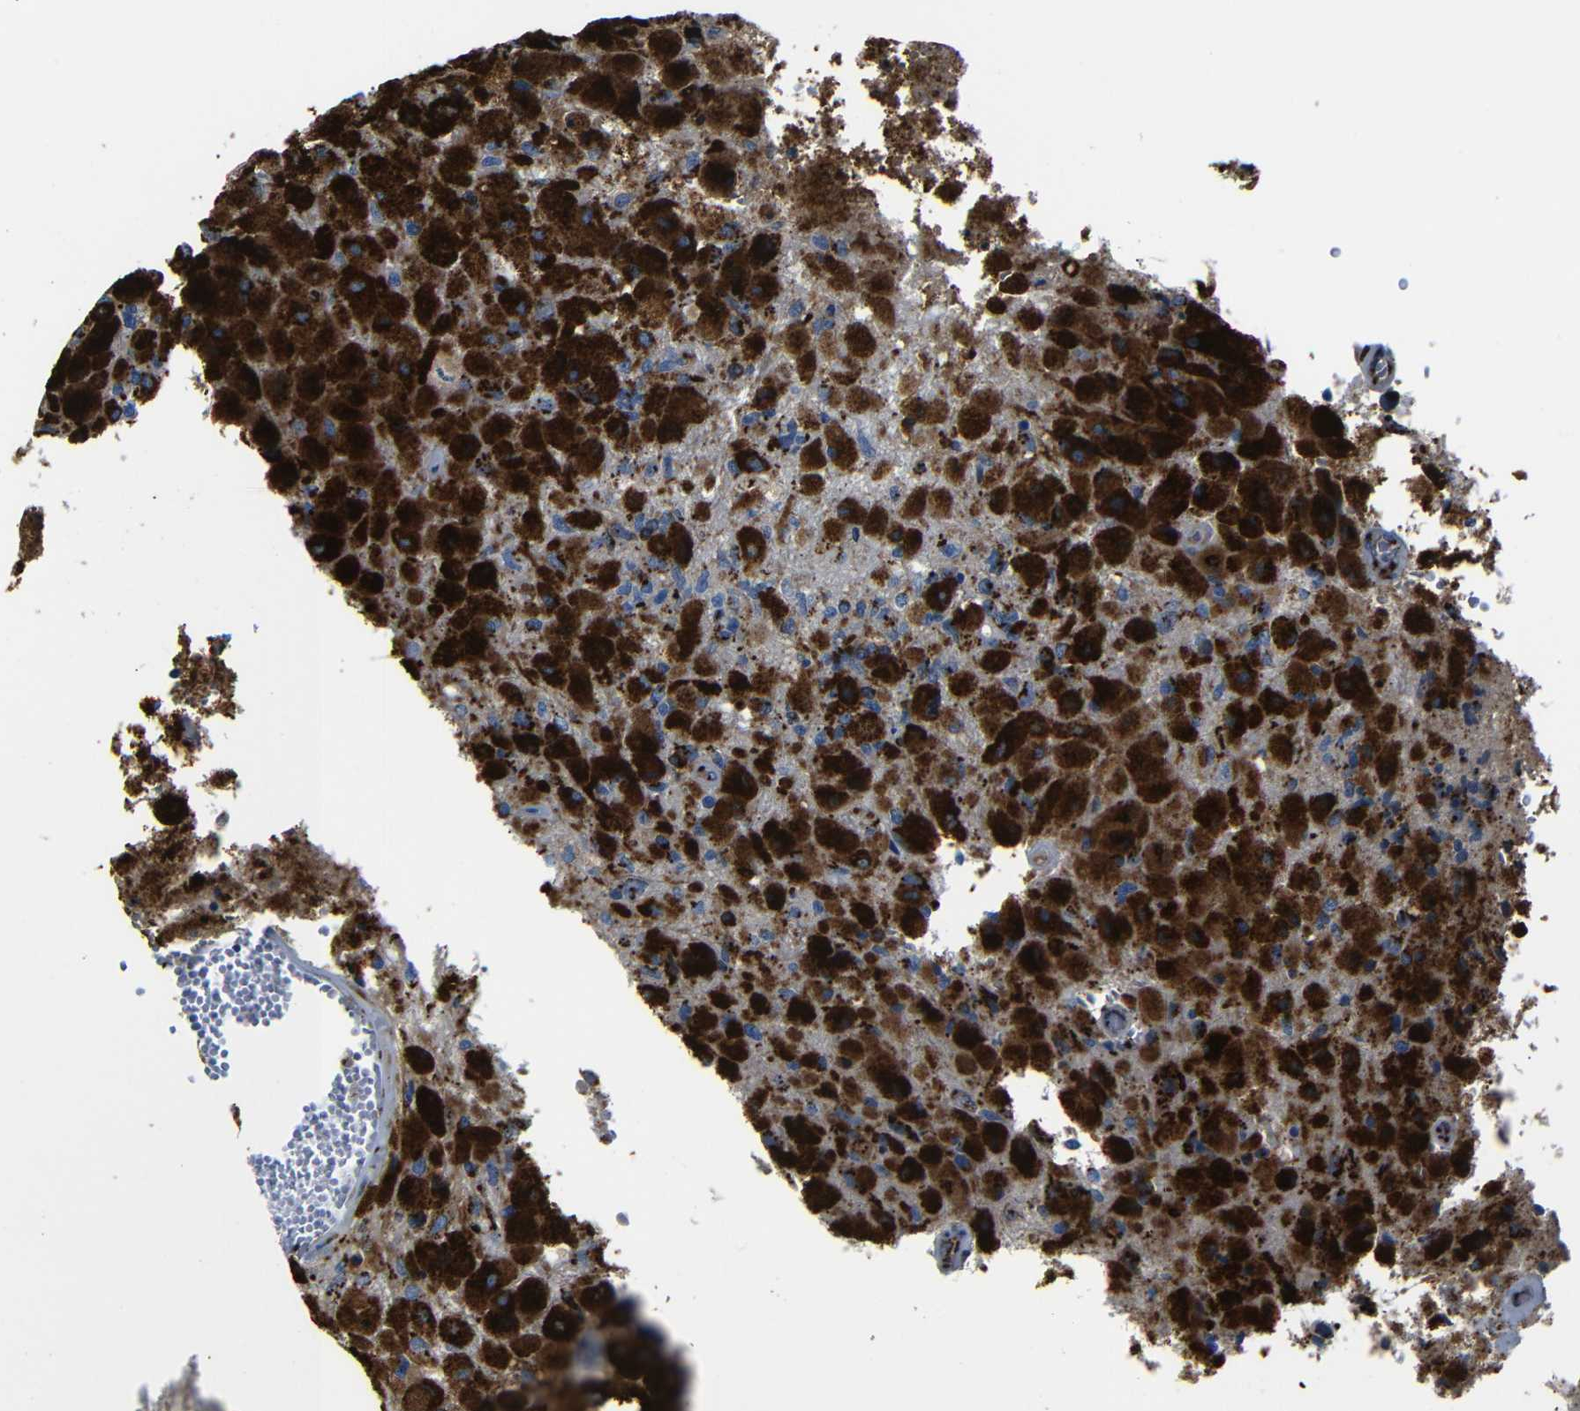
{"staining": {"intensity": "strong", "quantity": ">75%", "location": "cytoplasmic/membranous"}, "tissue": "glioma", "cell_type": "Tumor cells", "image_type": "cancer", "snomed": [{"axis": "morphology", "description": "Normal tissue, NOS"}, {"axis": "morphology", "description": "Glioma, malignant, High grade"}, {"axis": "topography", "description": "Cerebral cortex"}], "caption": "This micrograph shows high-grade glioma (malignant) stained with IHC to label a protein in brown. The cytoplasmic/membranous of tumor cells show strong positivity for the protein. Nuclei are counter-stained blue.", "gene": "TGOLN2", "patient": {"sex": "male", "age": 77}}